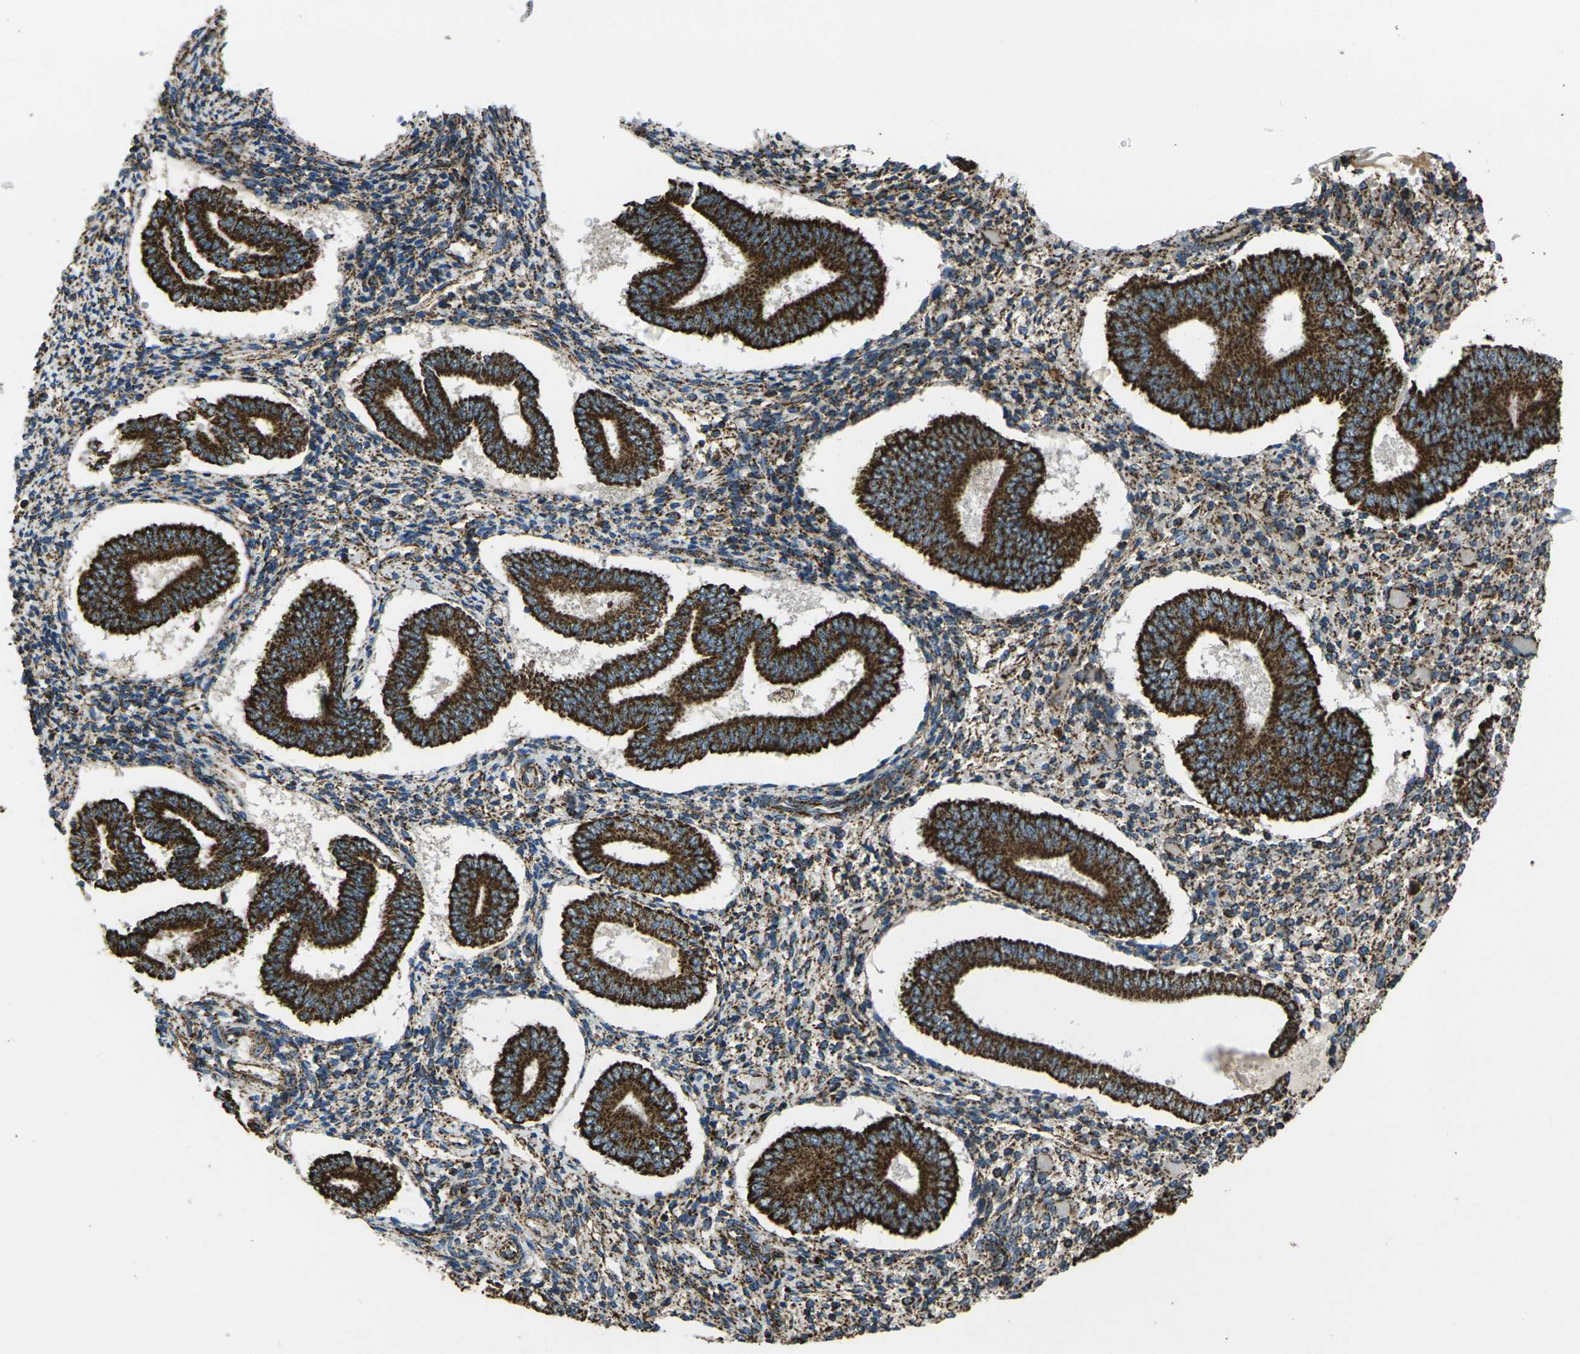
{"staining": {"intensity": "moderate", "quantity": ">75%", "location": "cytoplasmic/membranous"}, "tissue": "endometrium", "cell_type": "Cells in endometrial stroma", "image_type": "normal", "snomed": [{"axis": "morphology", "description": "Normal tissue, NOS"}, {"axis": "topography", "description": "Endometrium"}], "caption": "Immunohistochemistry (IHC) (DAB) staining of benign endometrium displays moderate cytoplasmic/membranous protein staining in approximately >75% of cells in endometrial stroma.", "gene": "KLHL5", "patient": {"sex": "female", "age": 42}}